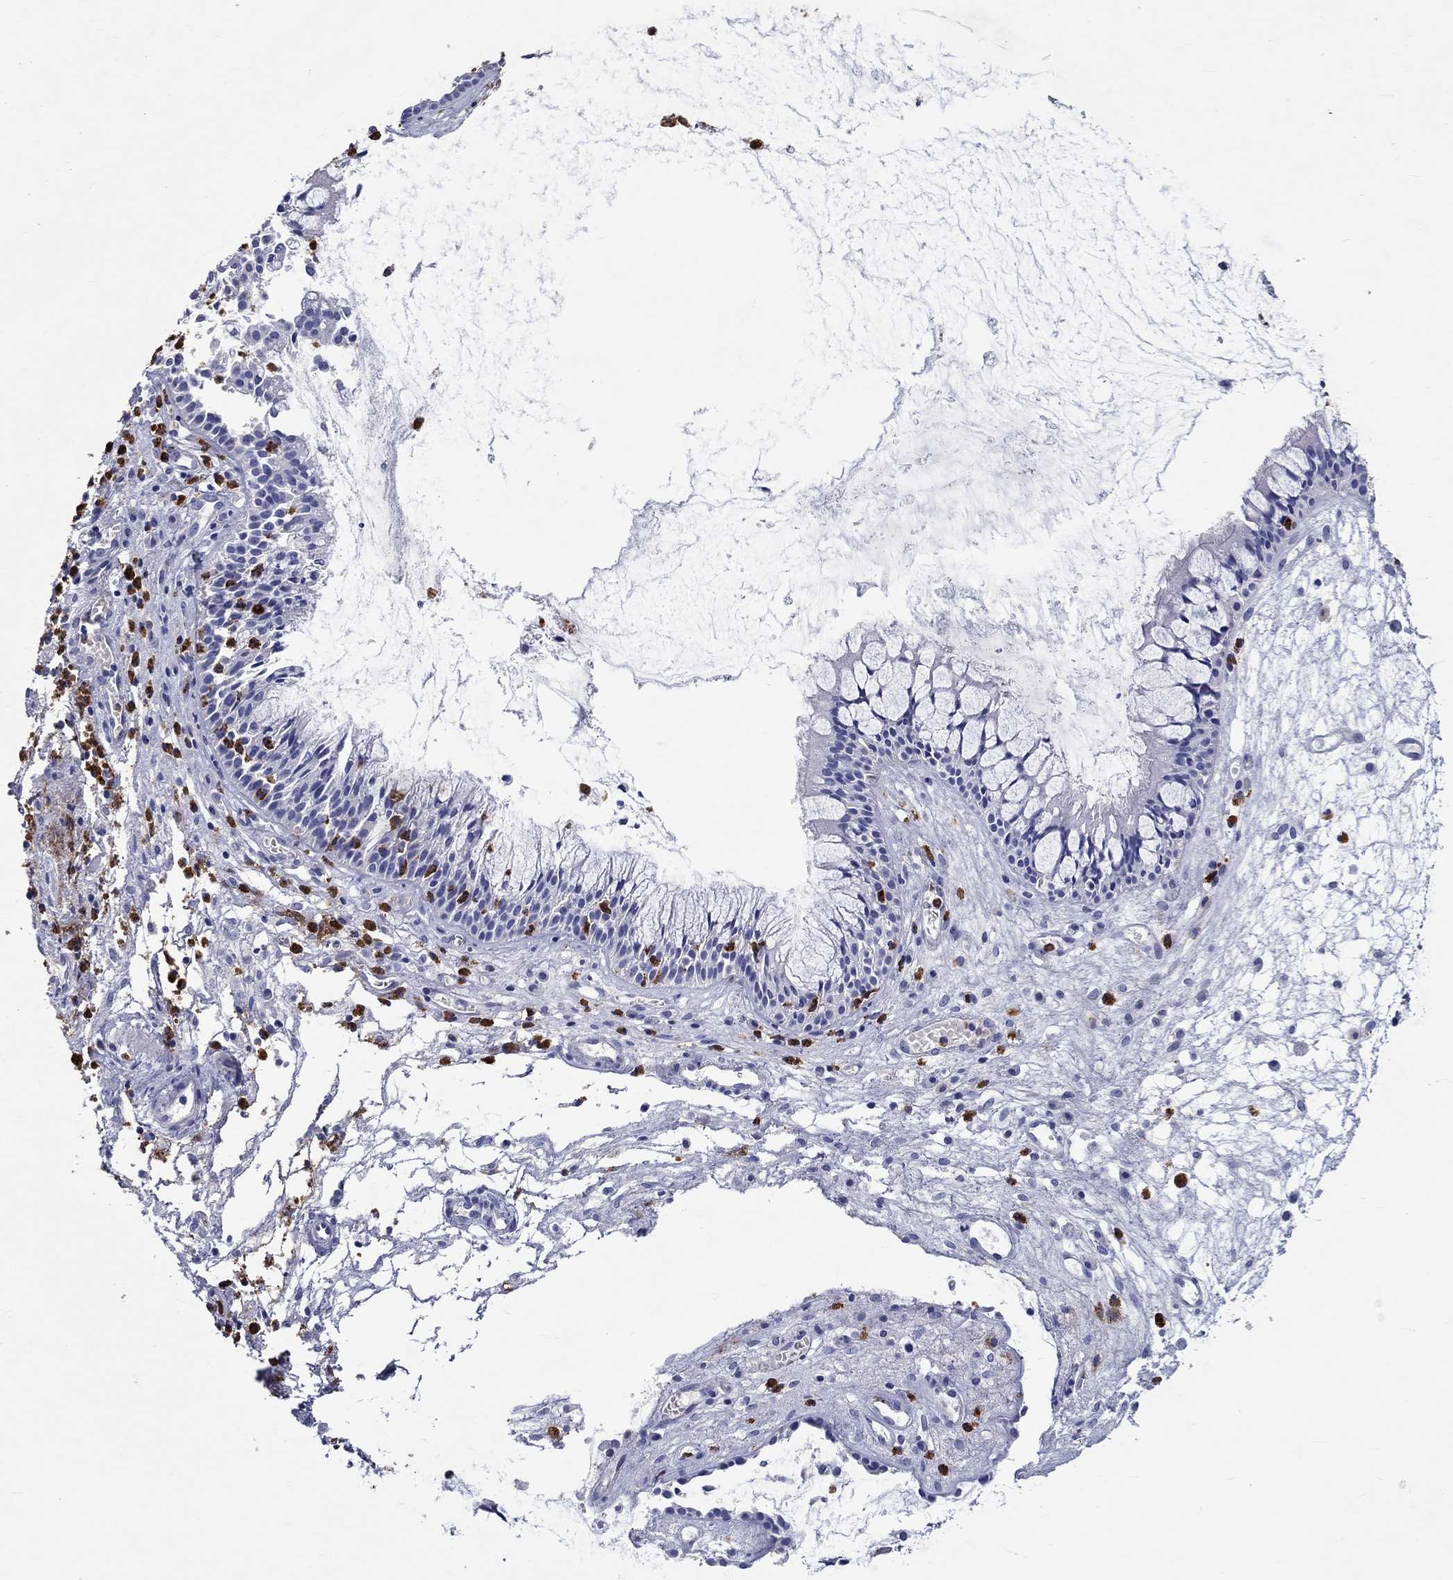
{"staining": {"intensity": "negative", "quantity": "none", "location": "none"}, "tissue": "nasopharynx", "cell_type": "Respiratory epithelial cells", "image_type": "normal", "snomed": [{"axis": "morphology", "description": "Normal tissue, NOS"}, {"axis": "topography", "description": "Nasopharynx"}], "caption": "Respiratory epithelial cells show no significant staining in unremarkable nasopharynx. (Stains: DAB IHC with hematoxylin counter stain, Microscopy: brightfield microscopy at high magnification).", "gene": "EPX", "patient": {"sex": "female", "age": 47}}